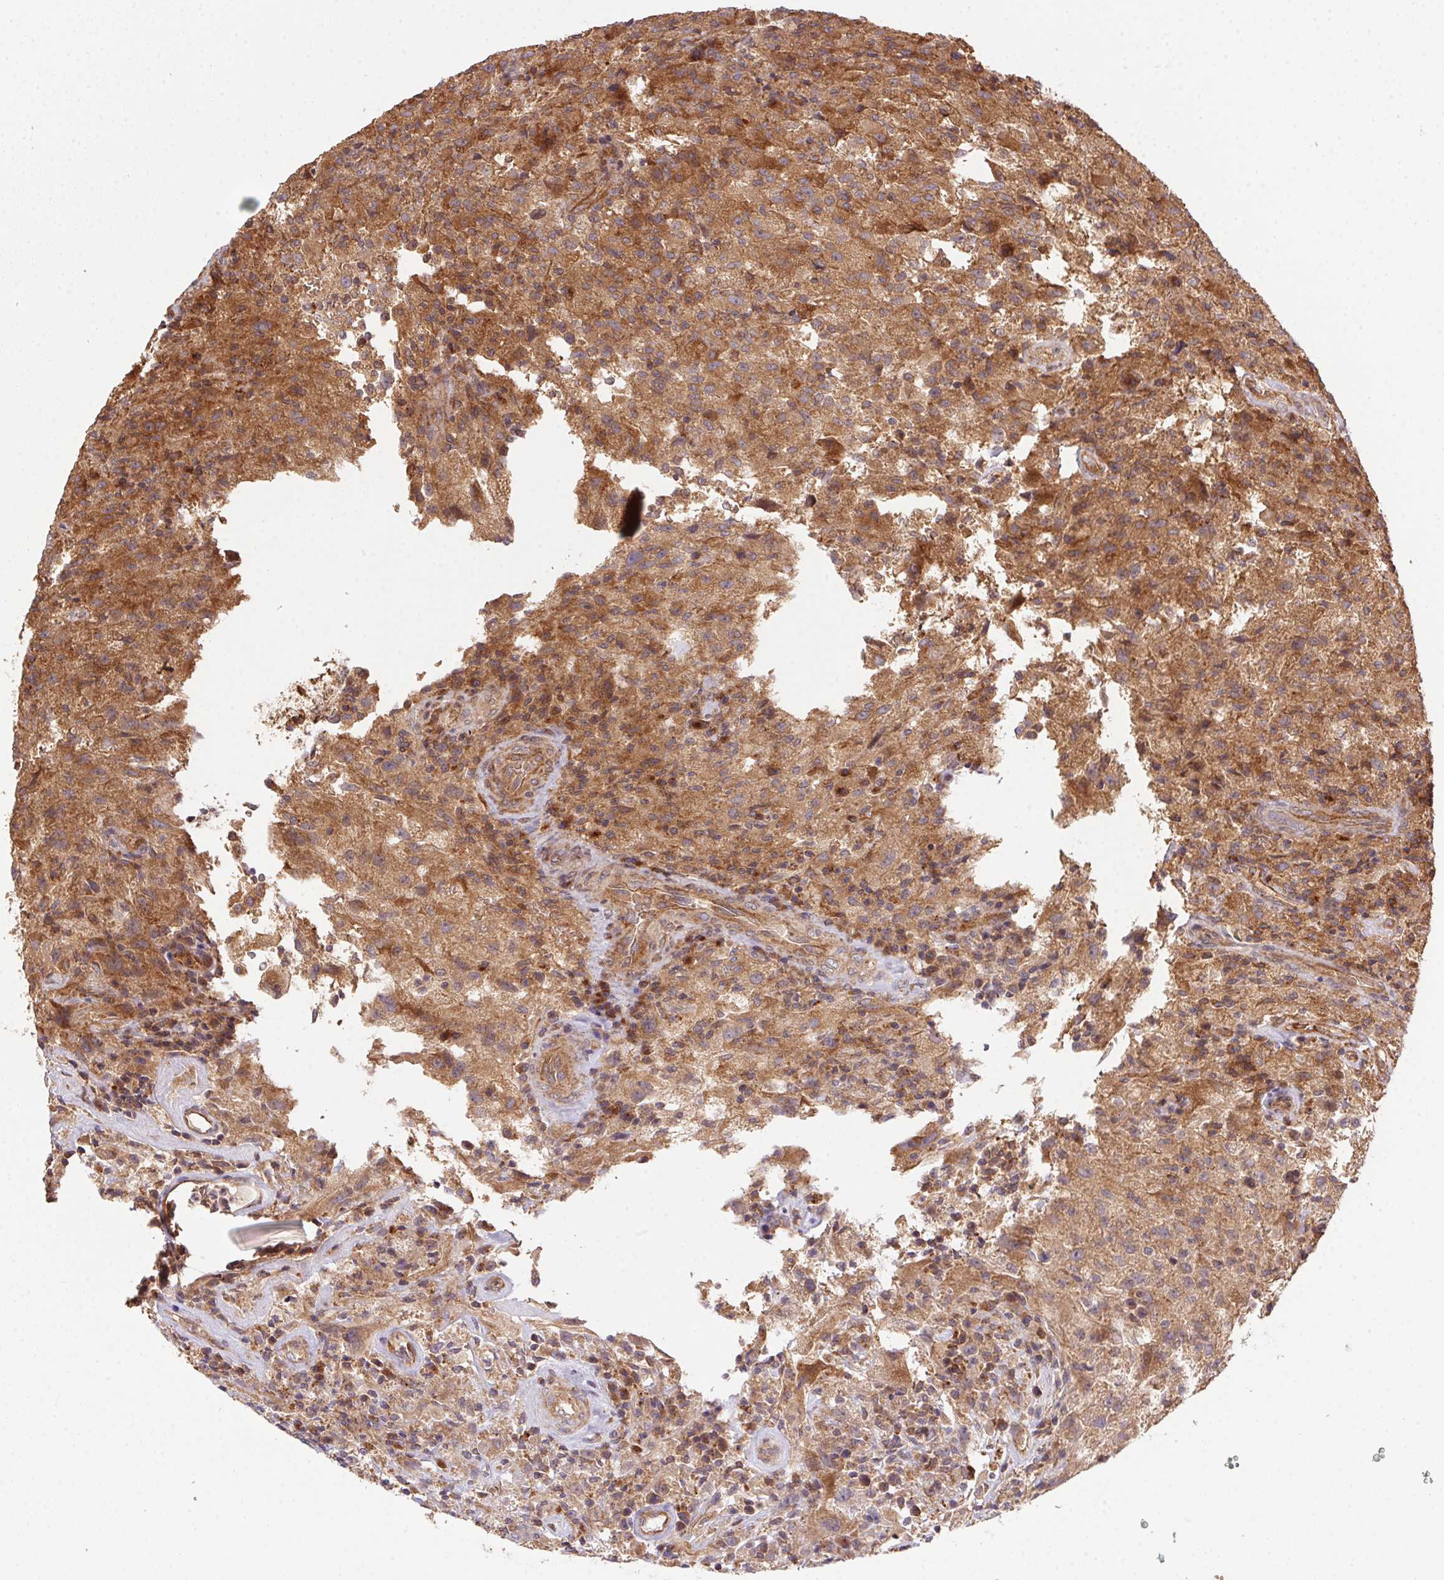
{"staining": {"intensity": "moderate", "quantity": "25%-75%", "location": "cytoplasmic/membranous"}, "tissue": "glioma", "cell_type": "Tumor cells", "image_type": "cancer", "snomed": [{"axis": "morphology", "description": "Glioma, malignant, High grade"}, {"axis": "topography", "description": "Brain"}], "caption": "Human glioma stained for a protein (brown) reveals moderate cytoplasmic/membranous positive positivity in about 25%-75% of tumor cells.", "gene": "USE1", "patient": {"sex": "male", "age": 68}}